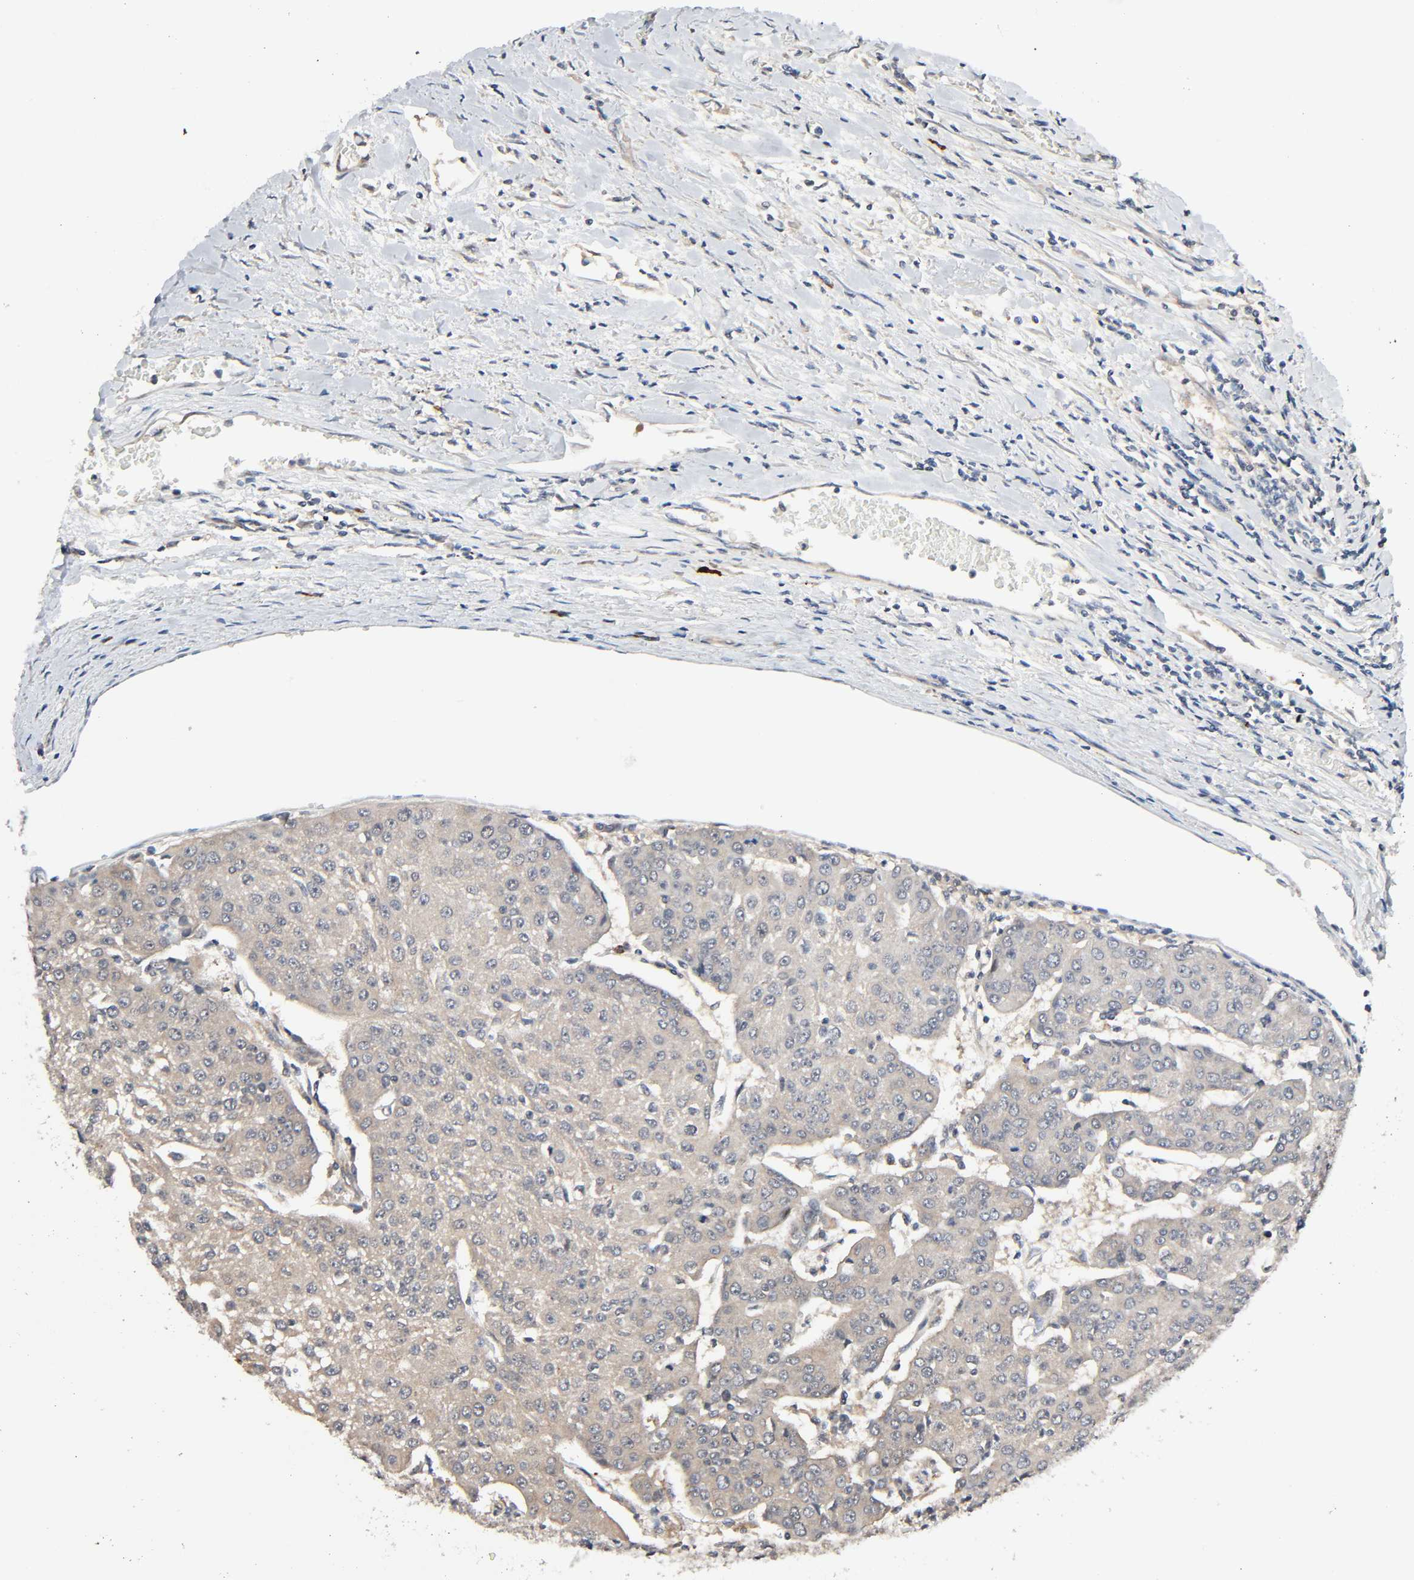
{"staining": {"intensity": "weak", "quantity": ">75%", "location": "cytoplasmic/membranous"}, "tissue": "urothelial cancer", "cell_type": "Tumor cells", "image_type": "cancer", "snomed": [{"axis": "morphology", "description": "Urothelial carcinoma, High grade"}, {"axis": "topography", "description": "Urinary bladder"}], "caption": "Immunohistochemical staining of high-grade urothelial carcinoma displays weak cytoplasmic/membranous protein expression in about >75% of tumor cells.", "gene": "PPP2R1B", "patient": {"sex": "female", "age": 85}}